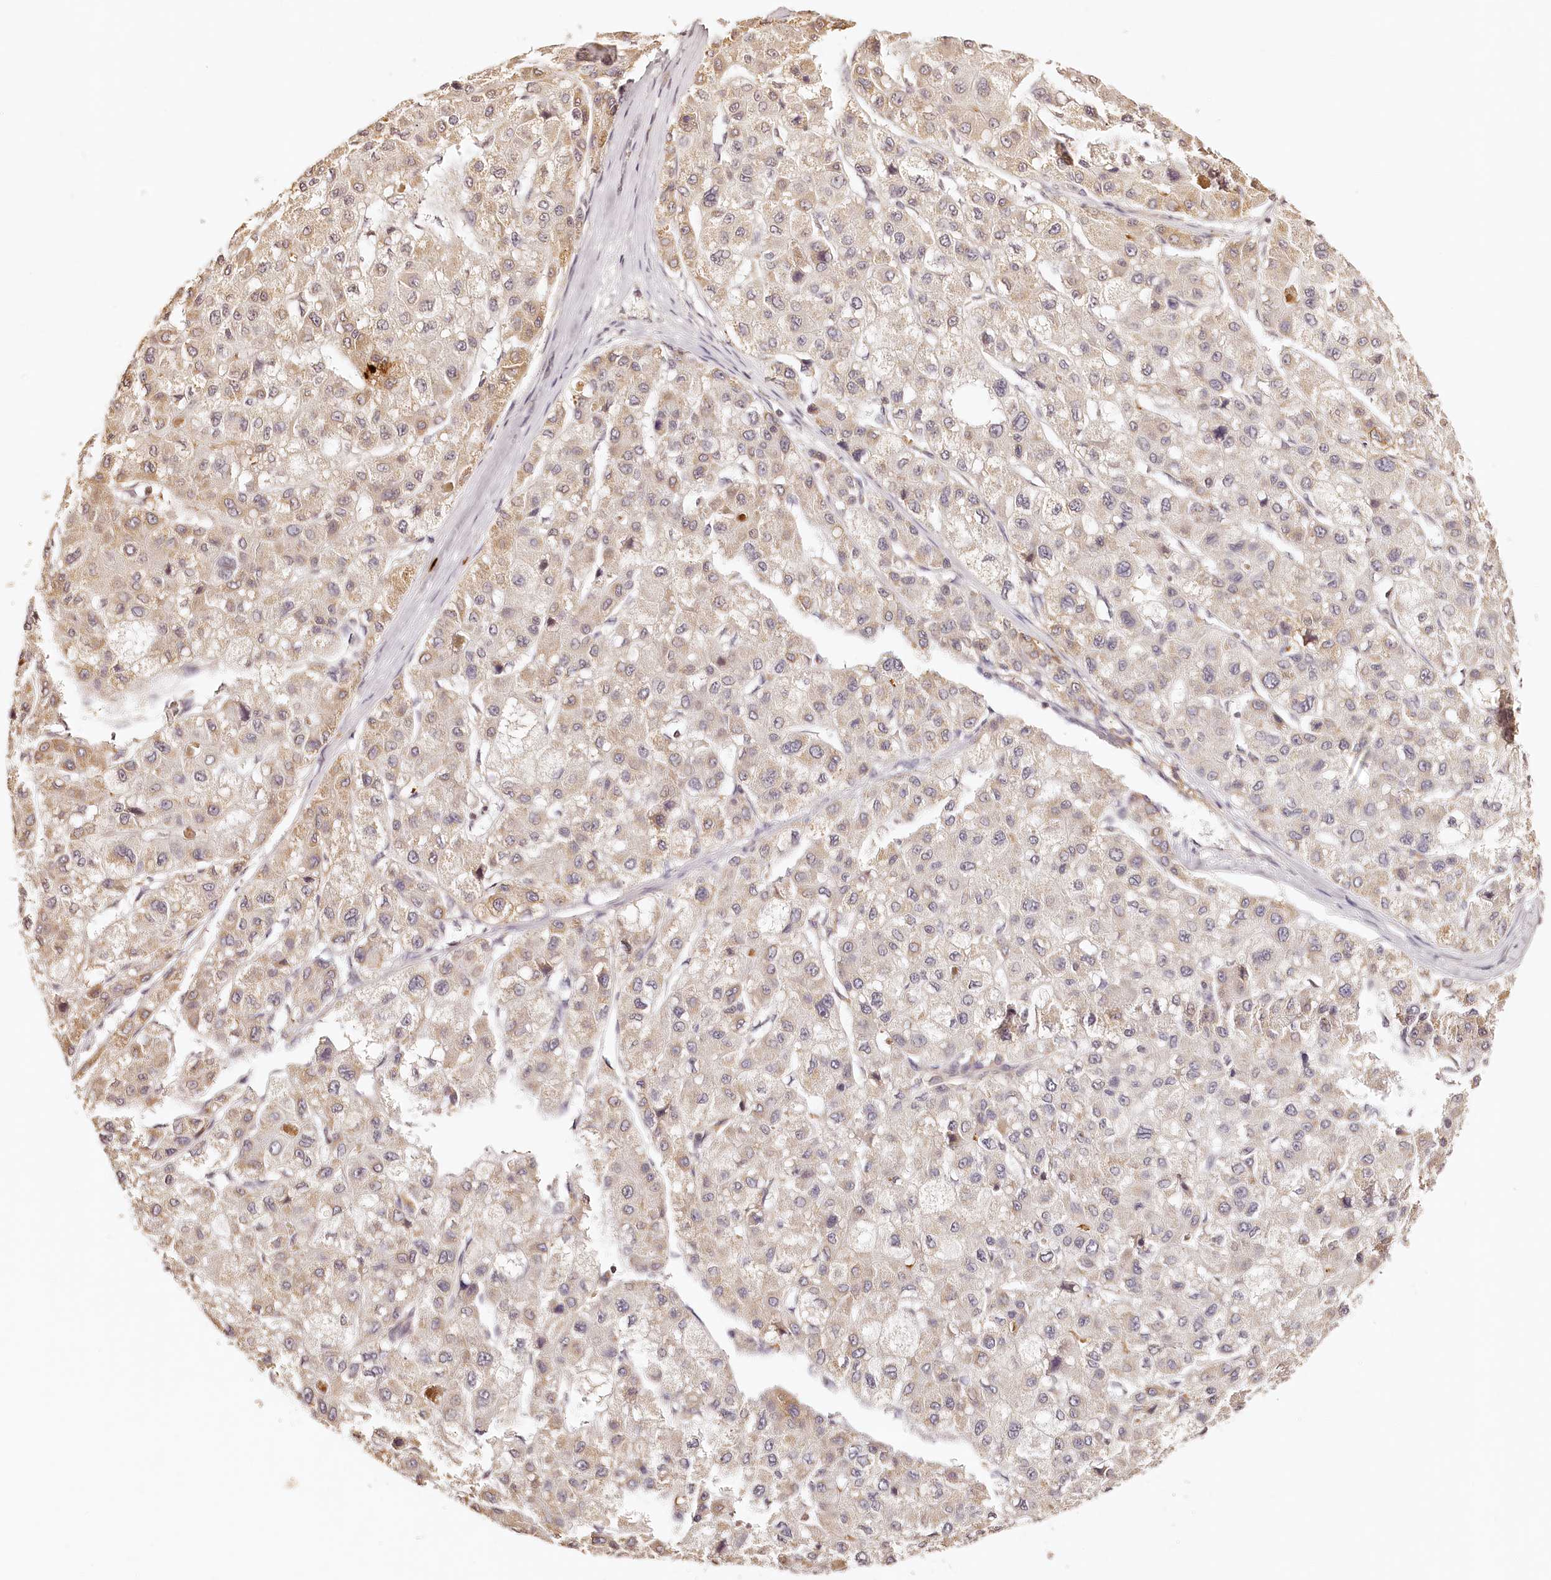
{"staining": {"intensity": "weak", "quantity": "<25%", "location": "cytoplasmic/membranous"}, "tissue": "liver cancer", "cell_type": "Tumor cells", "image_type": "cancer", "snomed": [{"axis": "morphology", "description": "Carcinoma, Hepatocellular, NOS"}, {"axis": "topography", "description": "Liver"}], "caption": "Tumor cells are negative for brown protein staining in liver cancer (hepatocellular carcinoma). The staining was performed using DAB to visualize the protein expression in brown, while the nuclei were stained in blue with hematoxylin (Magnification: 20x).", "gene": "SYNGR1", "patient": {"sex": "male", "age": 80}}